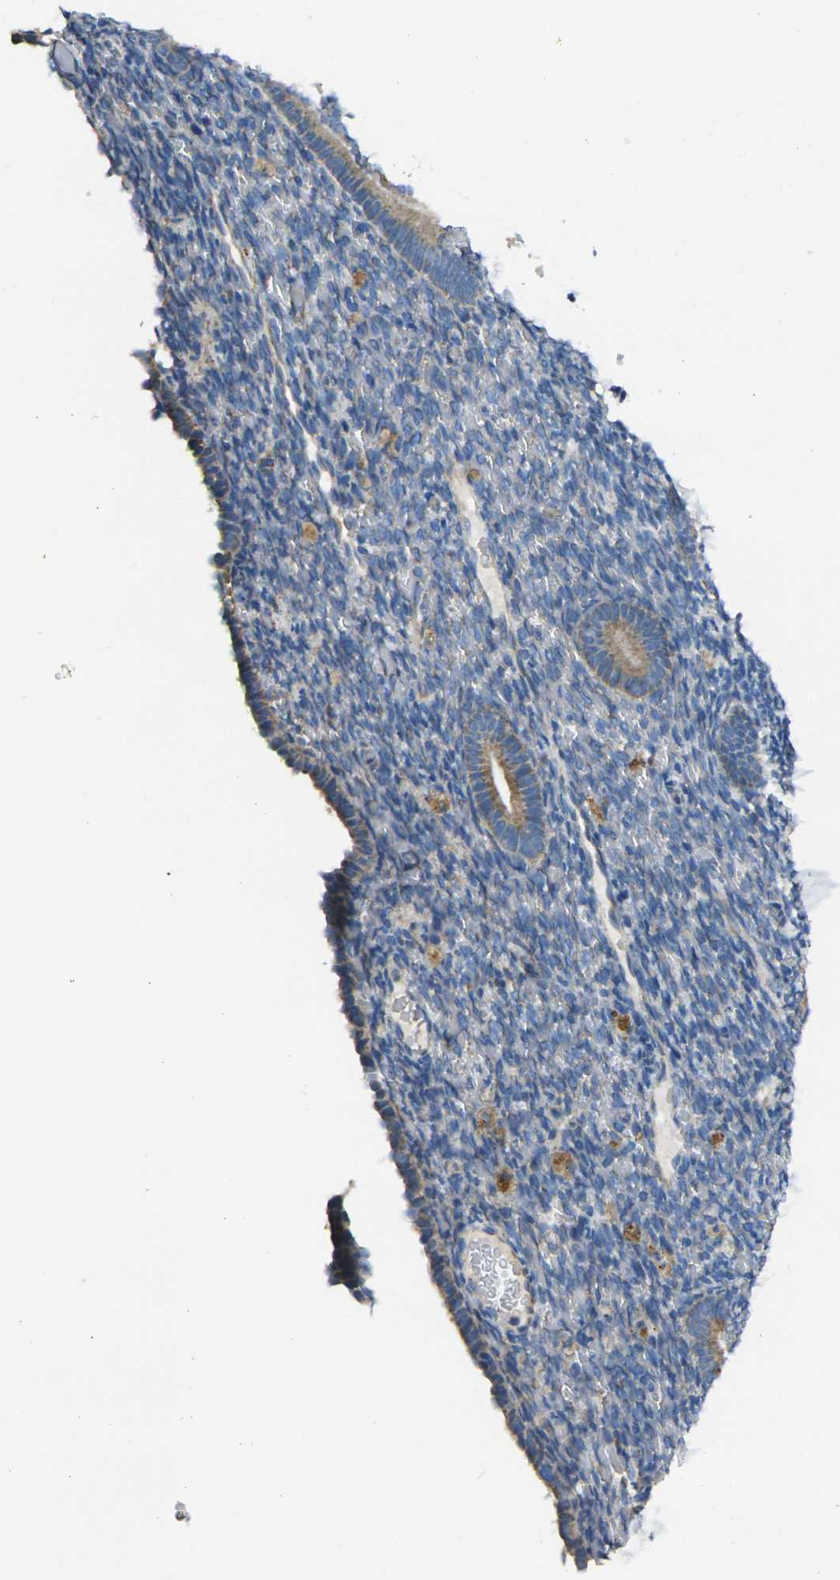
{"staining": {"intensity": "weak", "quantity": "<25%", "location": "cytoplasmic/membranous"}, "tissue": "endometrium", "cell_type": "Cells in endometrial stroma", "image_type": "normal", "snomed": [{"axis": "morphology", "description": "Normal tissue, NOS"}, {"axis": "topography", "description": "Endometrium"}], "caption": "The immunohistochemistry photomicrograph has no significant positivity in cells in endometrial stroma of endometrium. (Brightfield microscopy of DAB IHC at high magnification).", "gene": "TMEM120B", "patient": {"sex": "female", "age": 51}}